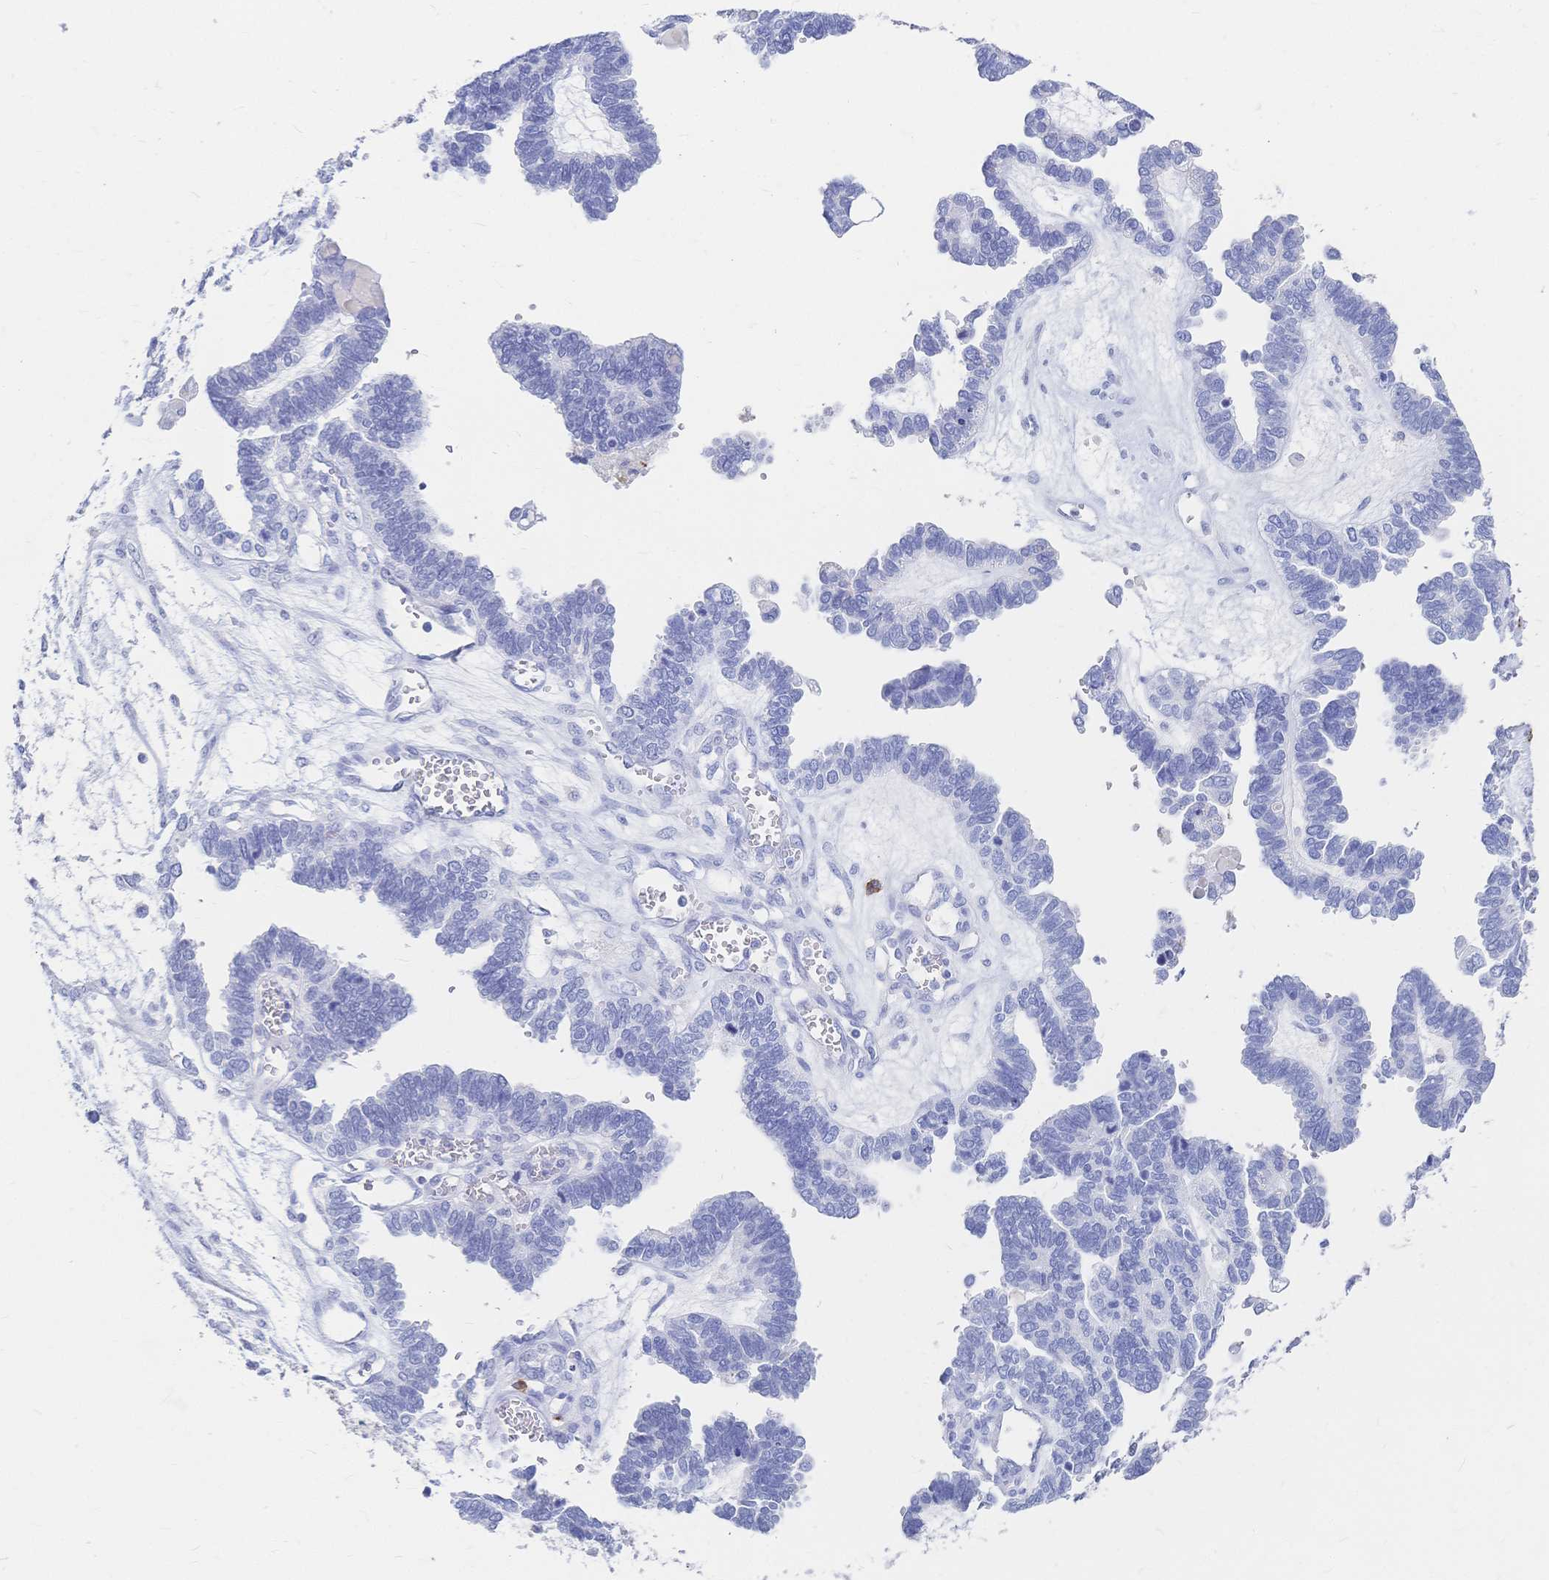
{"staining": {"intensity": "negative", "quantity": "none", "location": "none"}, "tissue": "ovarian cancer", "cell_type": "Tumor cells", "image_type": "cancer", "snomed": [{"axis": "morphology", "description": "Cystadenocarcinoma, serous, NOS"}, {"axis": "topography", "description": "Ovary"}], "caption": "Photomicrograph shows no protein positivity in tumor cells of serous cystadenocarcinoma (ovarian) tissue. (DAB immunohistochemistry (IHC) with hematoxylin counter stain).", "gene": "IL2RB", "patient": {"sex": "female", "age": 51}}